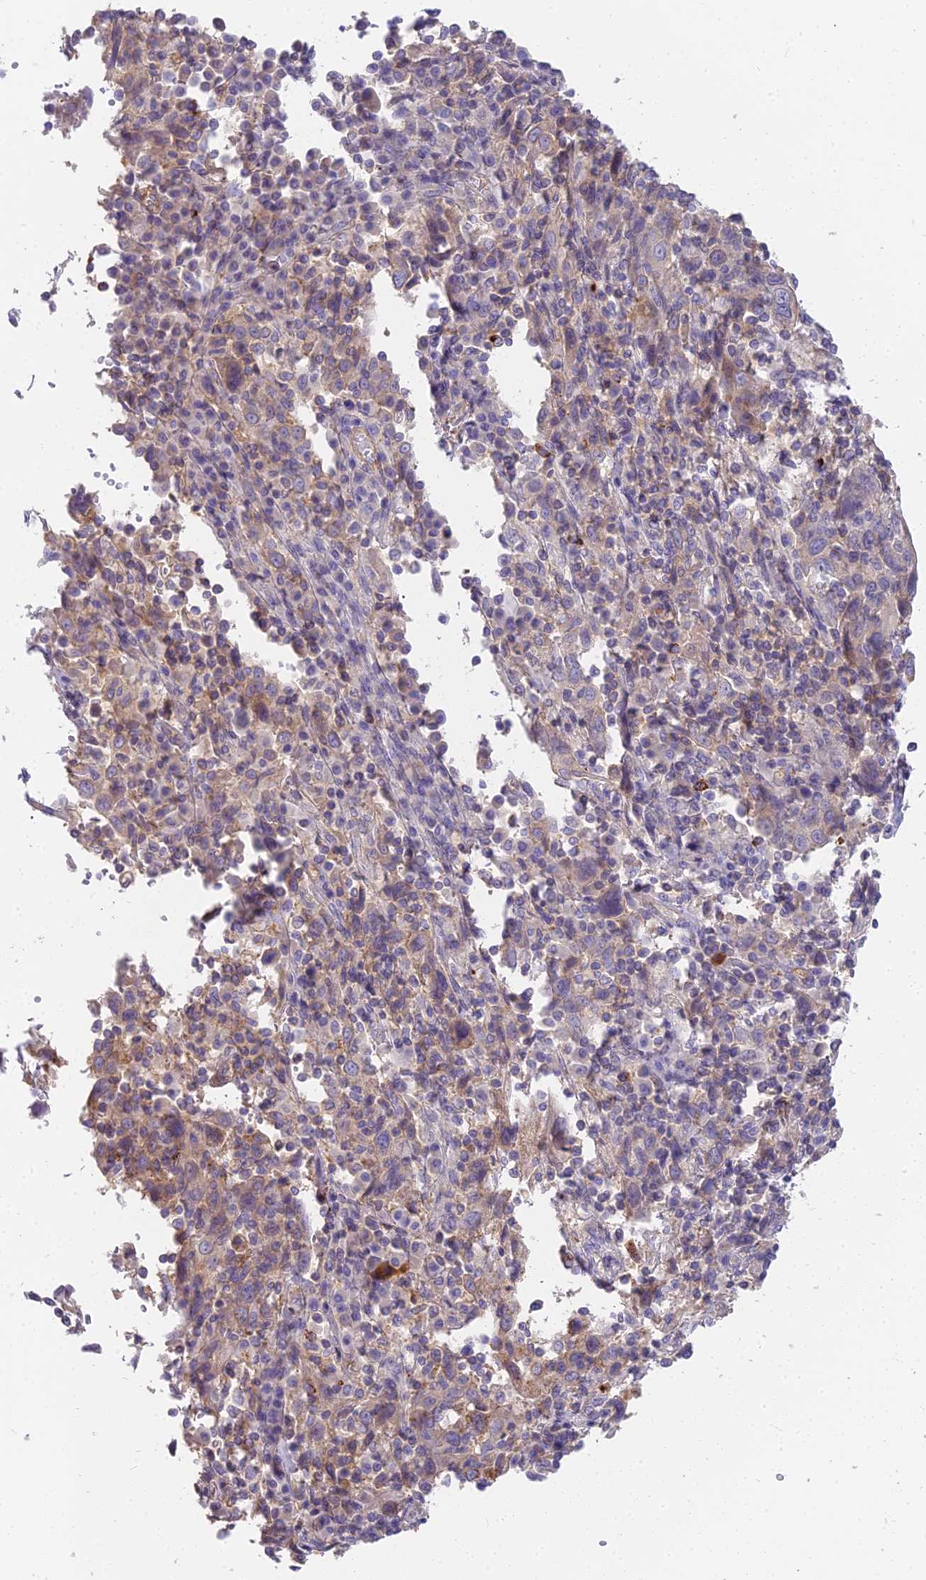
{"staining": {"intensity": "weak", "quantity": "25%-75%", "location": "cytoplasmic/membranous"}, "tissue": "cervical cancer", "cell_type": "Tumor cells", "image_type": "cancer", "snomed": [{"axis": "morphology", "description": "Squamous cell carcinoma, NOS"}, {"axis": "topography", "description": "Cervix"}], "caption": "Cervical cancer was stained to show a protein in brown. There is low levels of weak cytoplasmic/membranous expression in about 25%-75% of tumor cells.", "gene": "HLA-DOA", "patient": {"sex": "female", "age": 46}}